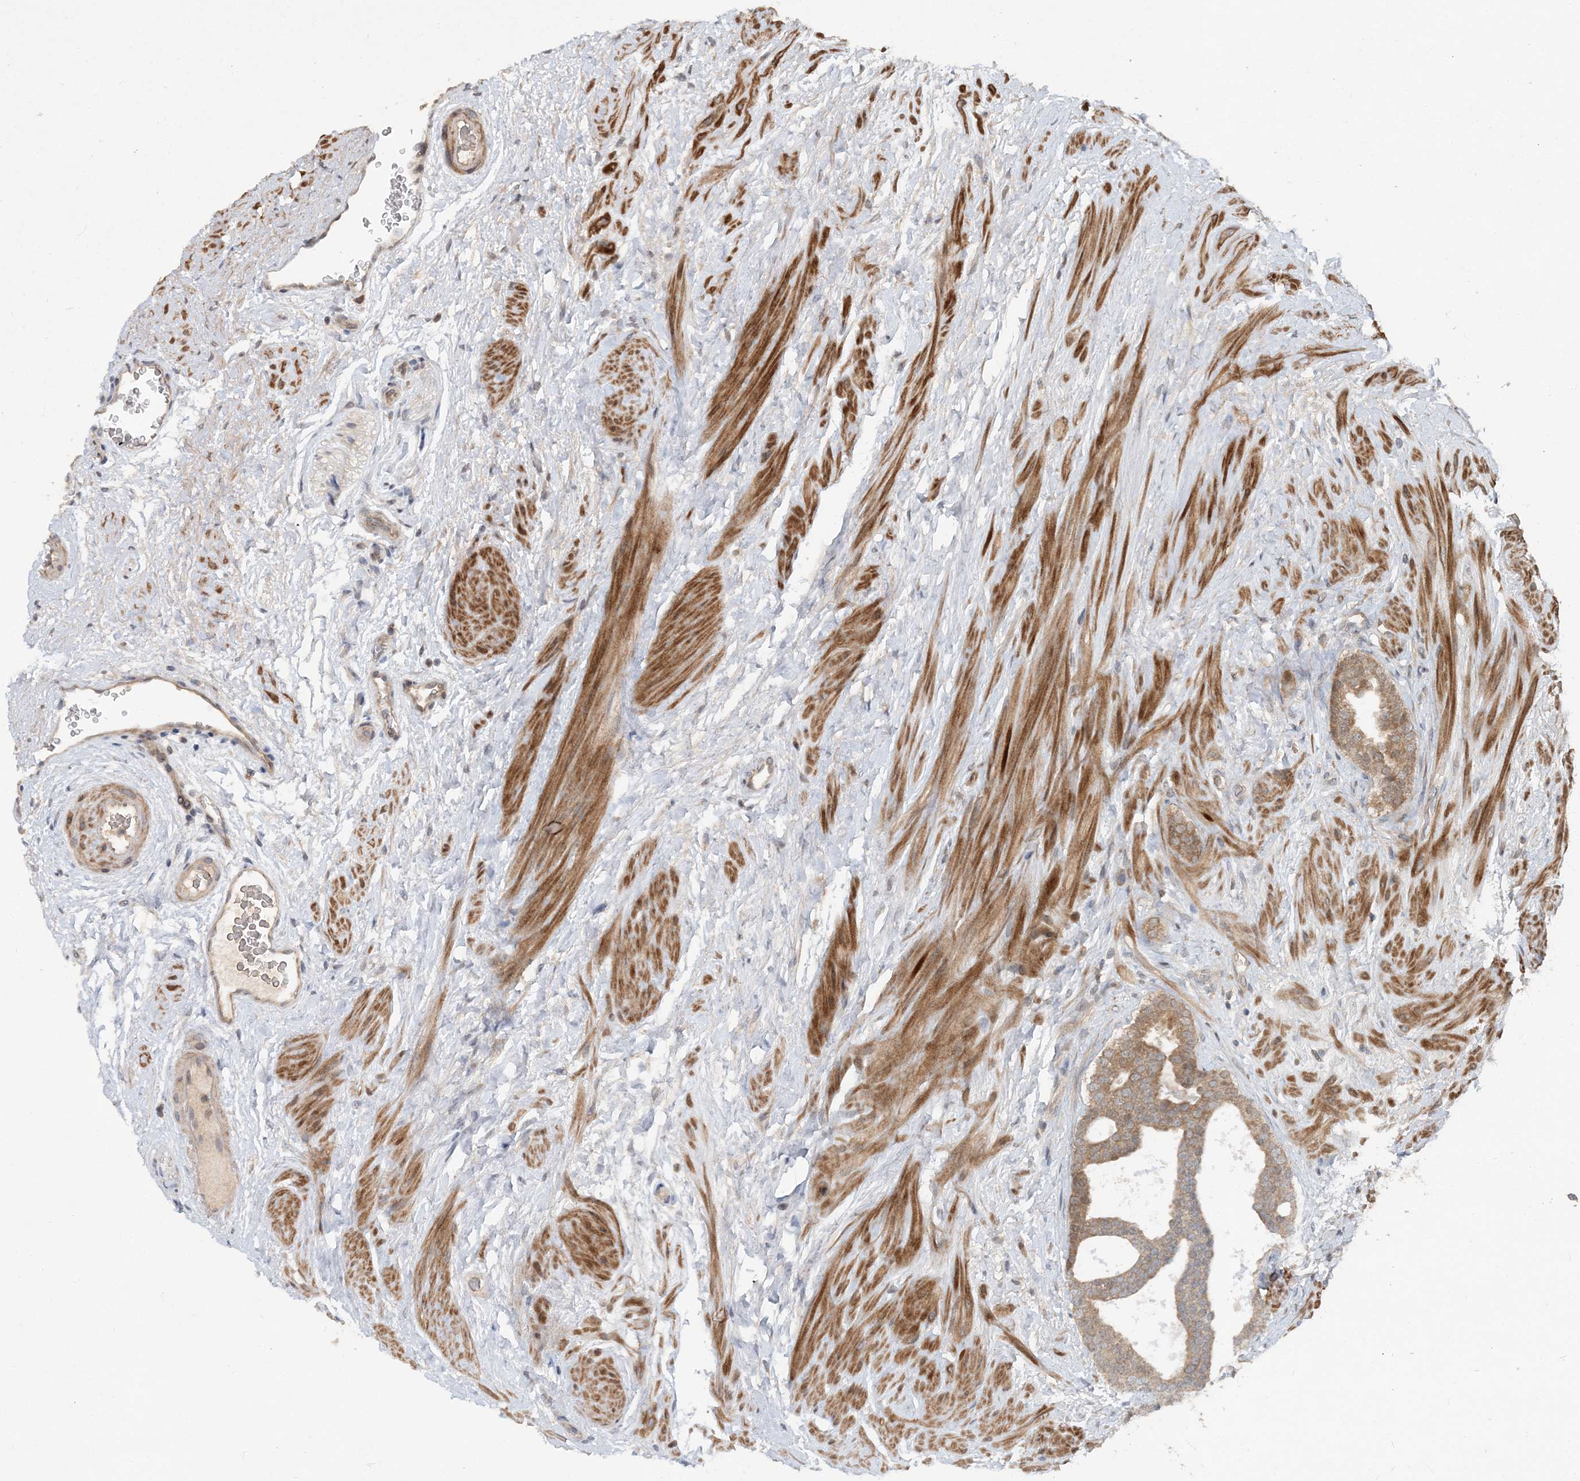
{"staining": {"intensity": "moderate", "quantity": ">75%", "location": "cytoplasmic/membranous"}, "tissue": "prostate cancer", "cell_type": "Tumor cells", "image_type": "cancer", "snomed": [{"axis": "morphology", "description": "Adenocarcinoma, High grade"}, {"axis": "topography", "description": "Prostate"}], "caption": "Immunohistochemistry (IHC) photomicrograph of neoplastic tissue: prostate cancer stained using IHC exhibits medium levels of moderate protein expression localized specifically in the cytoplasmic/membranous of tumor cells, appearing as a cytoplasmic/membranous brown color.", "gene": "UBR3", "patient": {"sex": "male", "age": 56}}